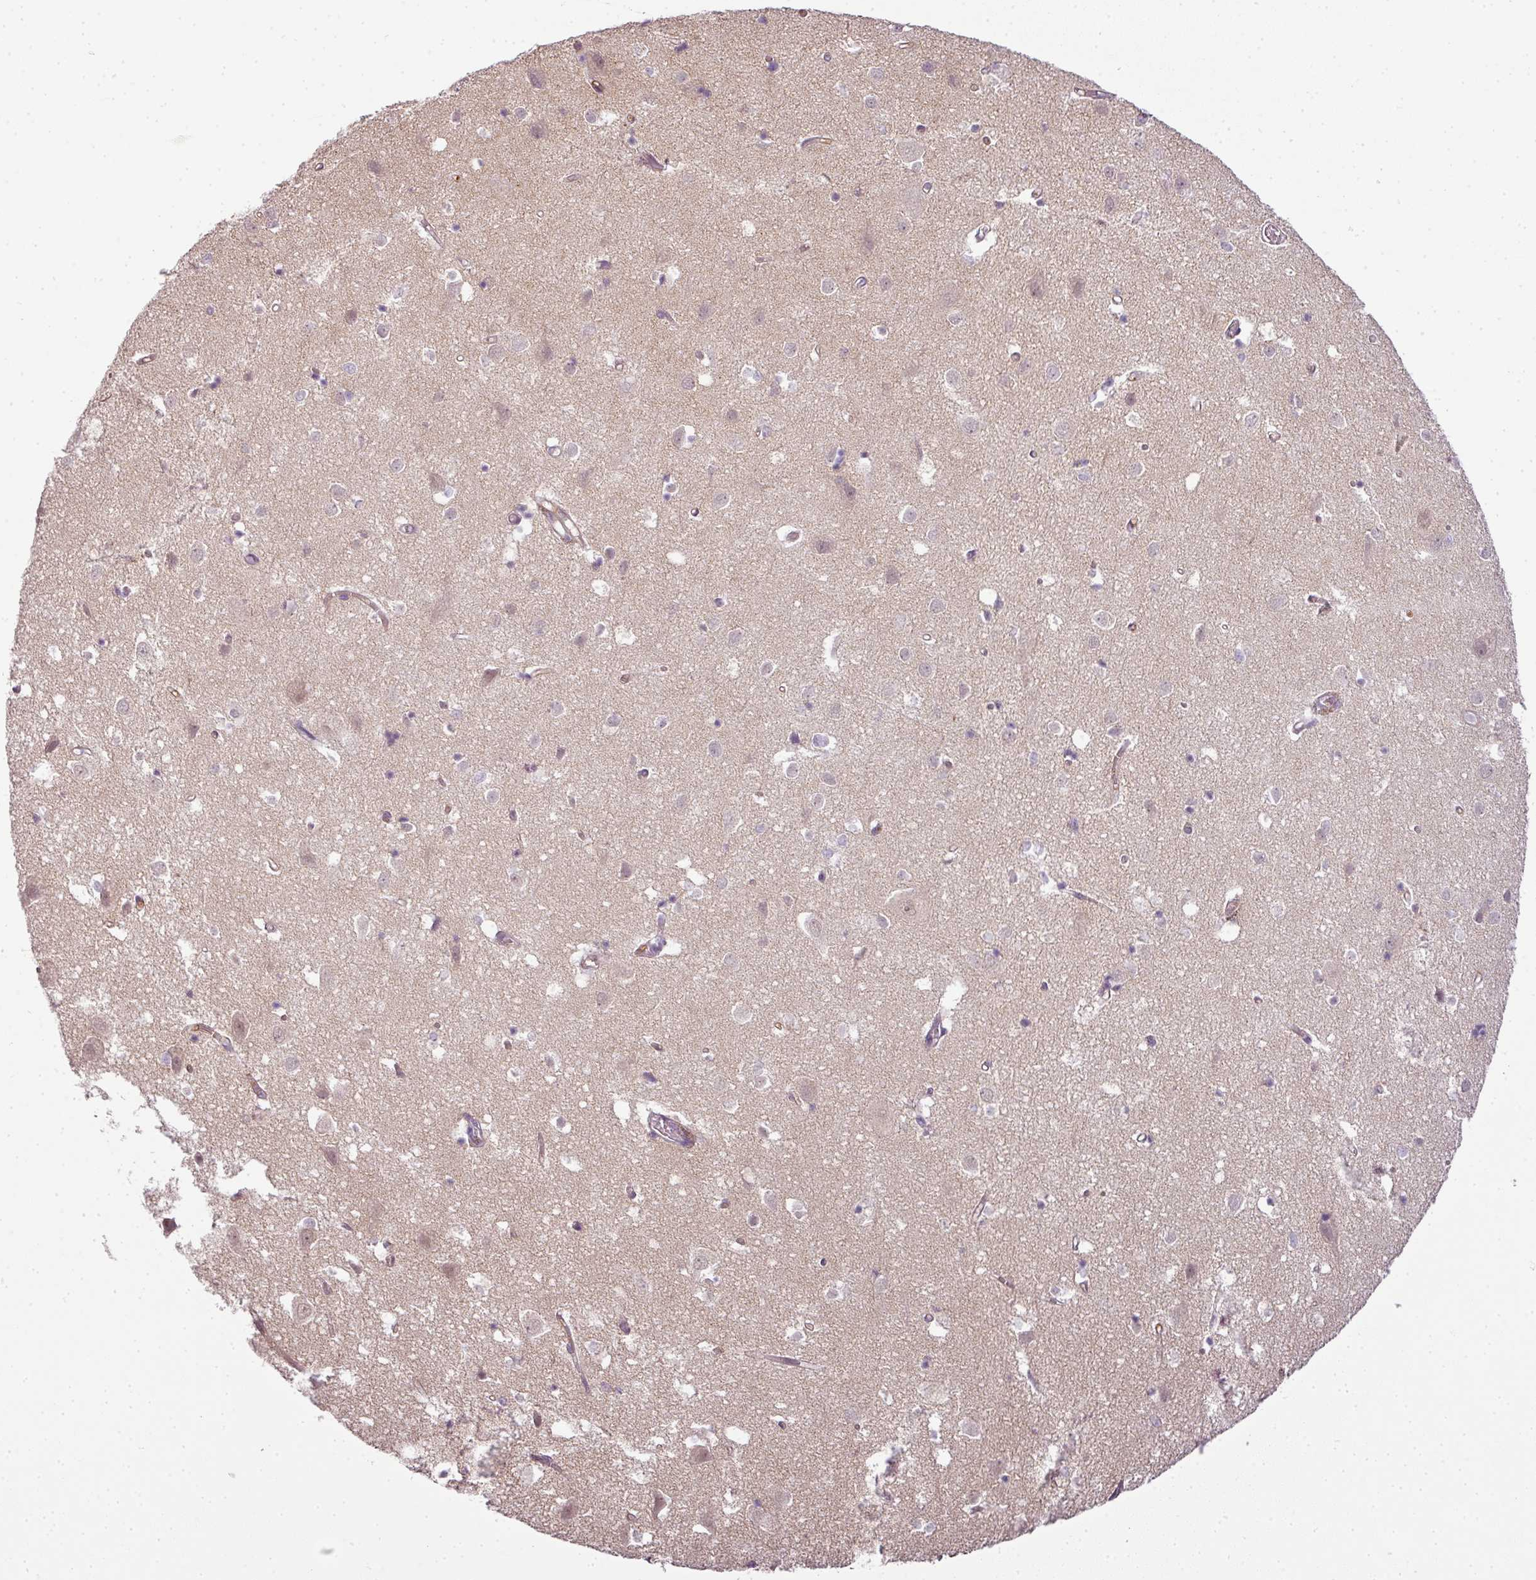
{"staining": {"intensity": "weak", "quantity": "25%-75%", "location": "cytoplasmic/membranous"}, "tissue": "cerebral cortex", "cell_type": "Endothelial cells", "image_type": "normal", "snomed": [{"axis": "morphology", "description": "Normal tissue, NOS"}, {"axis": "topography", "description": "Cerebral cortex"}], "caption": "This image displays IHC staining of benign human cerebral cortex, with low weak cytoplasmic/membranous staining in about 25%-75% of endothelial cells.", "gene": "LY75", "patient": {"sex": "male", "age": 70}}